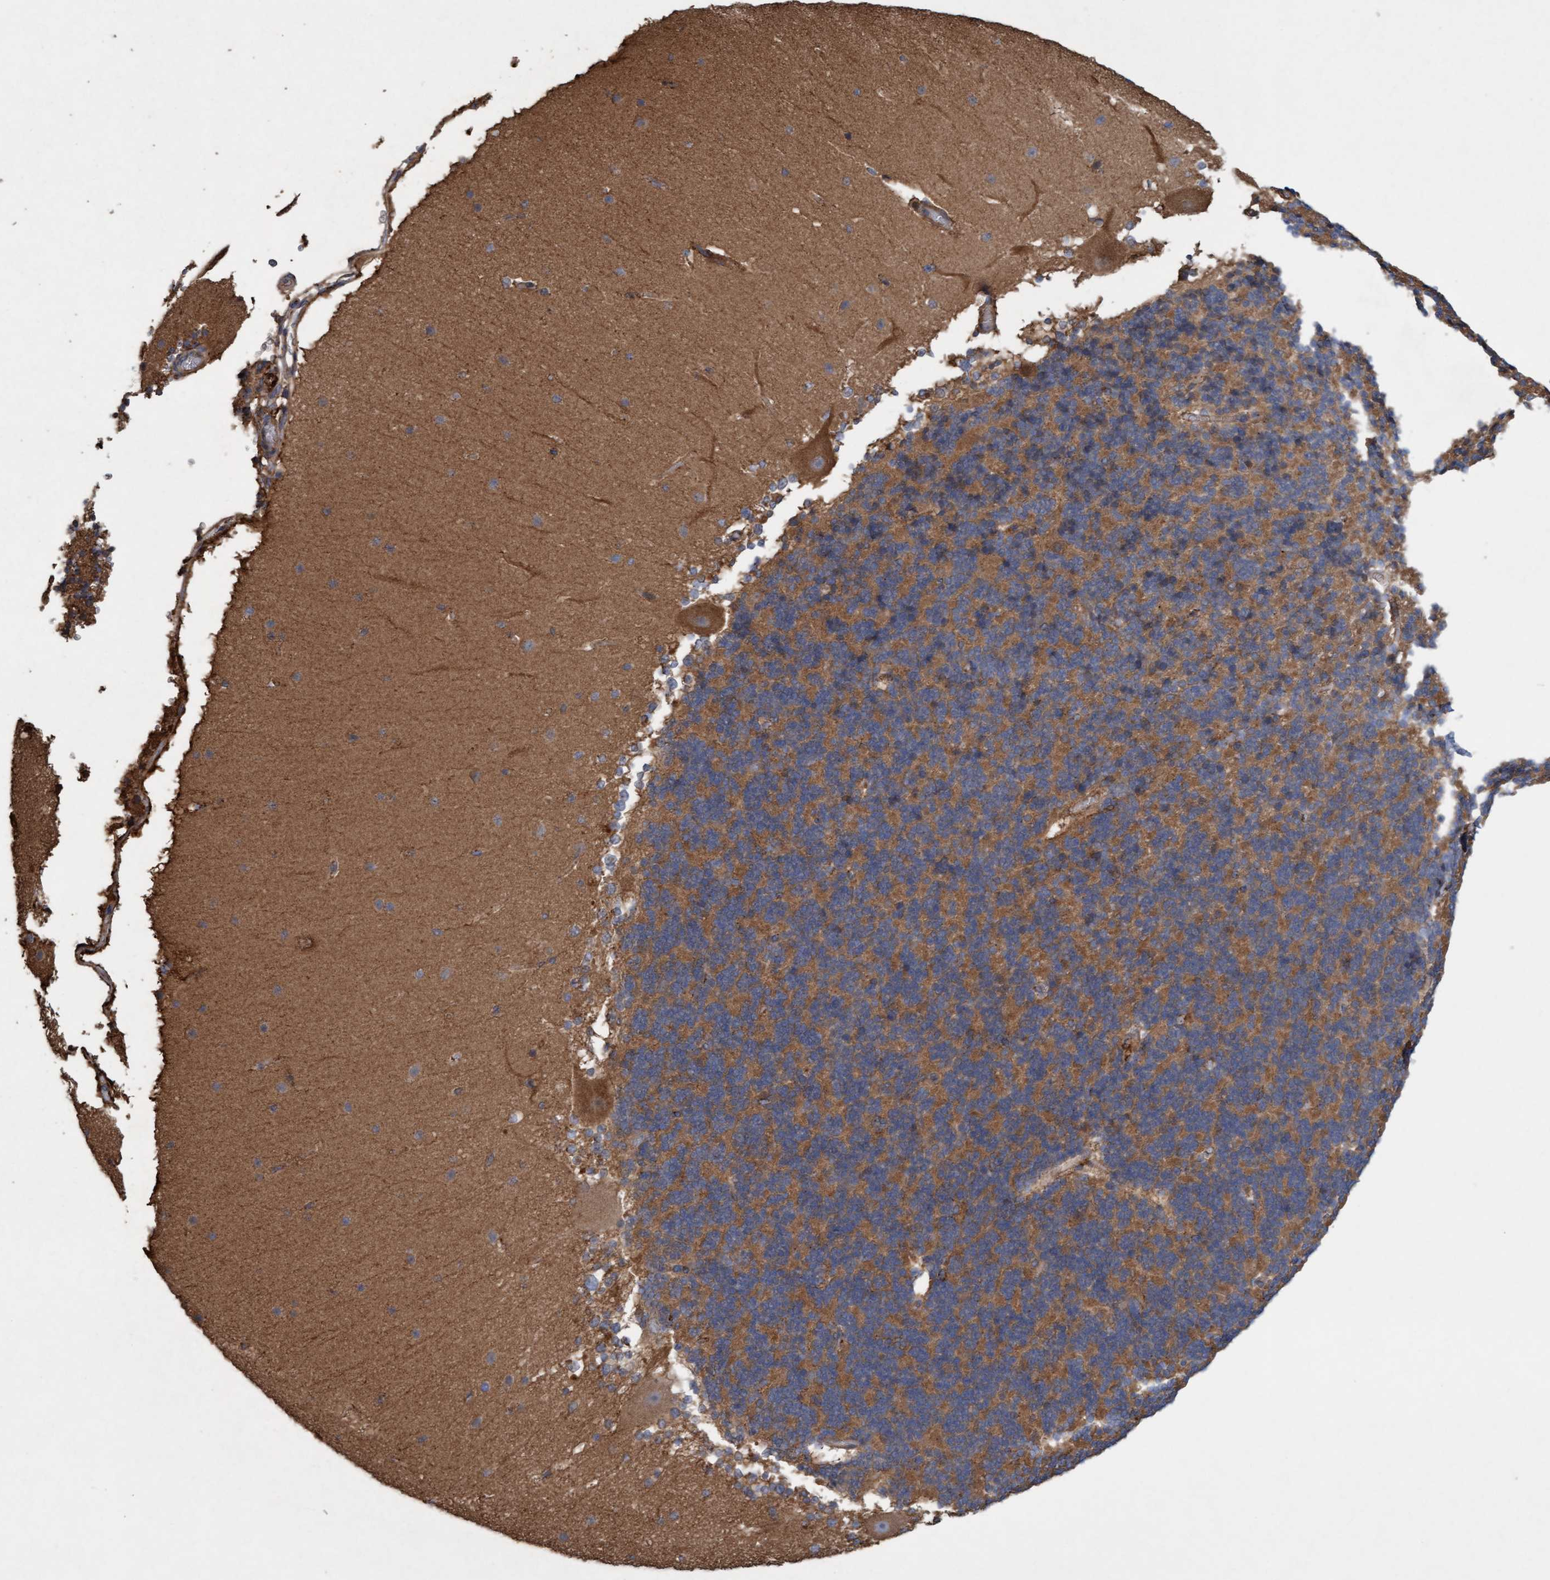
{"staining": {"intensity": "moderate", "quantity": "<25%", "location": "cytoplasmic/membranous"}, "tissue": "cerebellum", "cell_type": "Cells in granular layer", "image_type": "normal", "snomed": [{"axis": "morphology", "description": "Normal tissue, NOS"}, {"axis": "topography", "description": "Cerebellum"}], "caption": "Cerebellum stained for a protein exhibits moderate cytoplasmic/membranous positivity in cells in granular layer. (brown staining indicates protein expression, while blue staining denotes nuclei).", "gene": "DDHD2", "patient": {"sex": "female", "age": 19}}